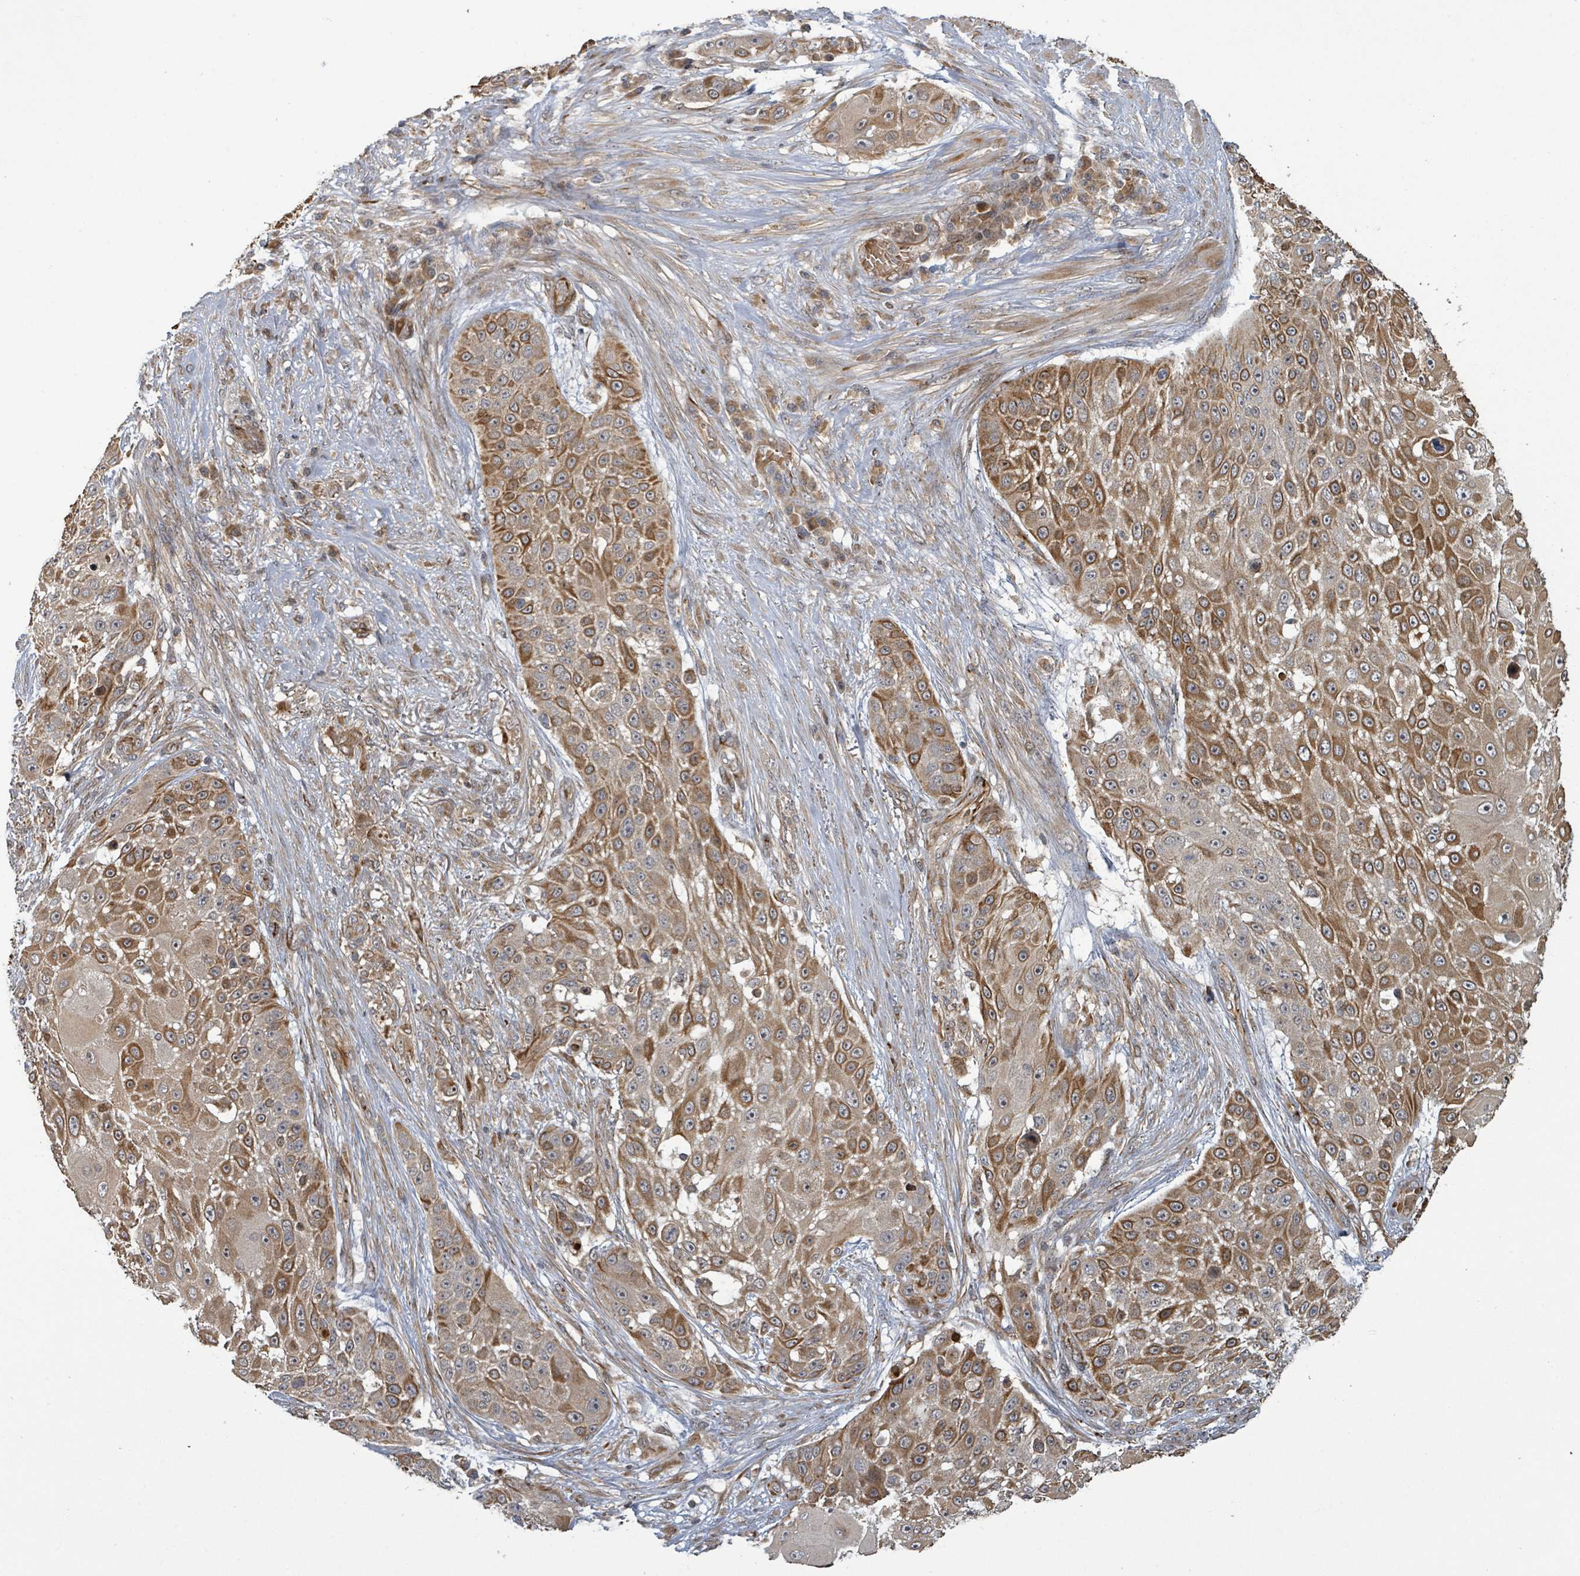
{"staining": {"intensity": "strong", "quantity": ">75%", "location": "cytoplasmic/membranous"}, "tissue": "skin cancer", "cell_type": "Tumor cells", "image_type": "cancer", "snomed": [{"axis": "morphology", "description": "Squamous cell carcinoma, NOS"}, {"axis": "topography", "description": "Skin"}], "caption": "A photomicrograph of skin squamous cell carcinoma stained for a protein exhibits strong cytoplasmic/membranous brown staining in tumor cells.", "gene": "ITGA11", "patient": {"sex": "female", "age": 86}}